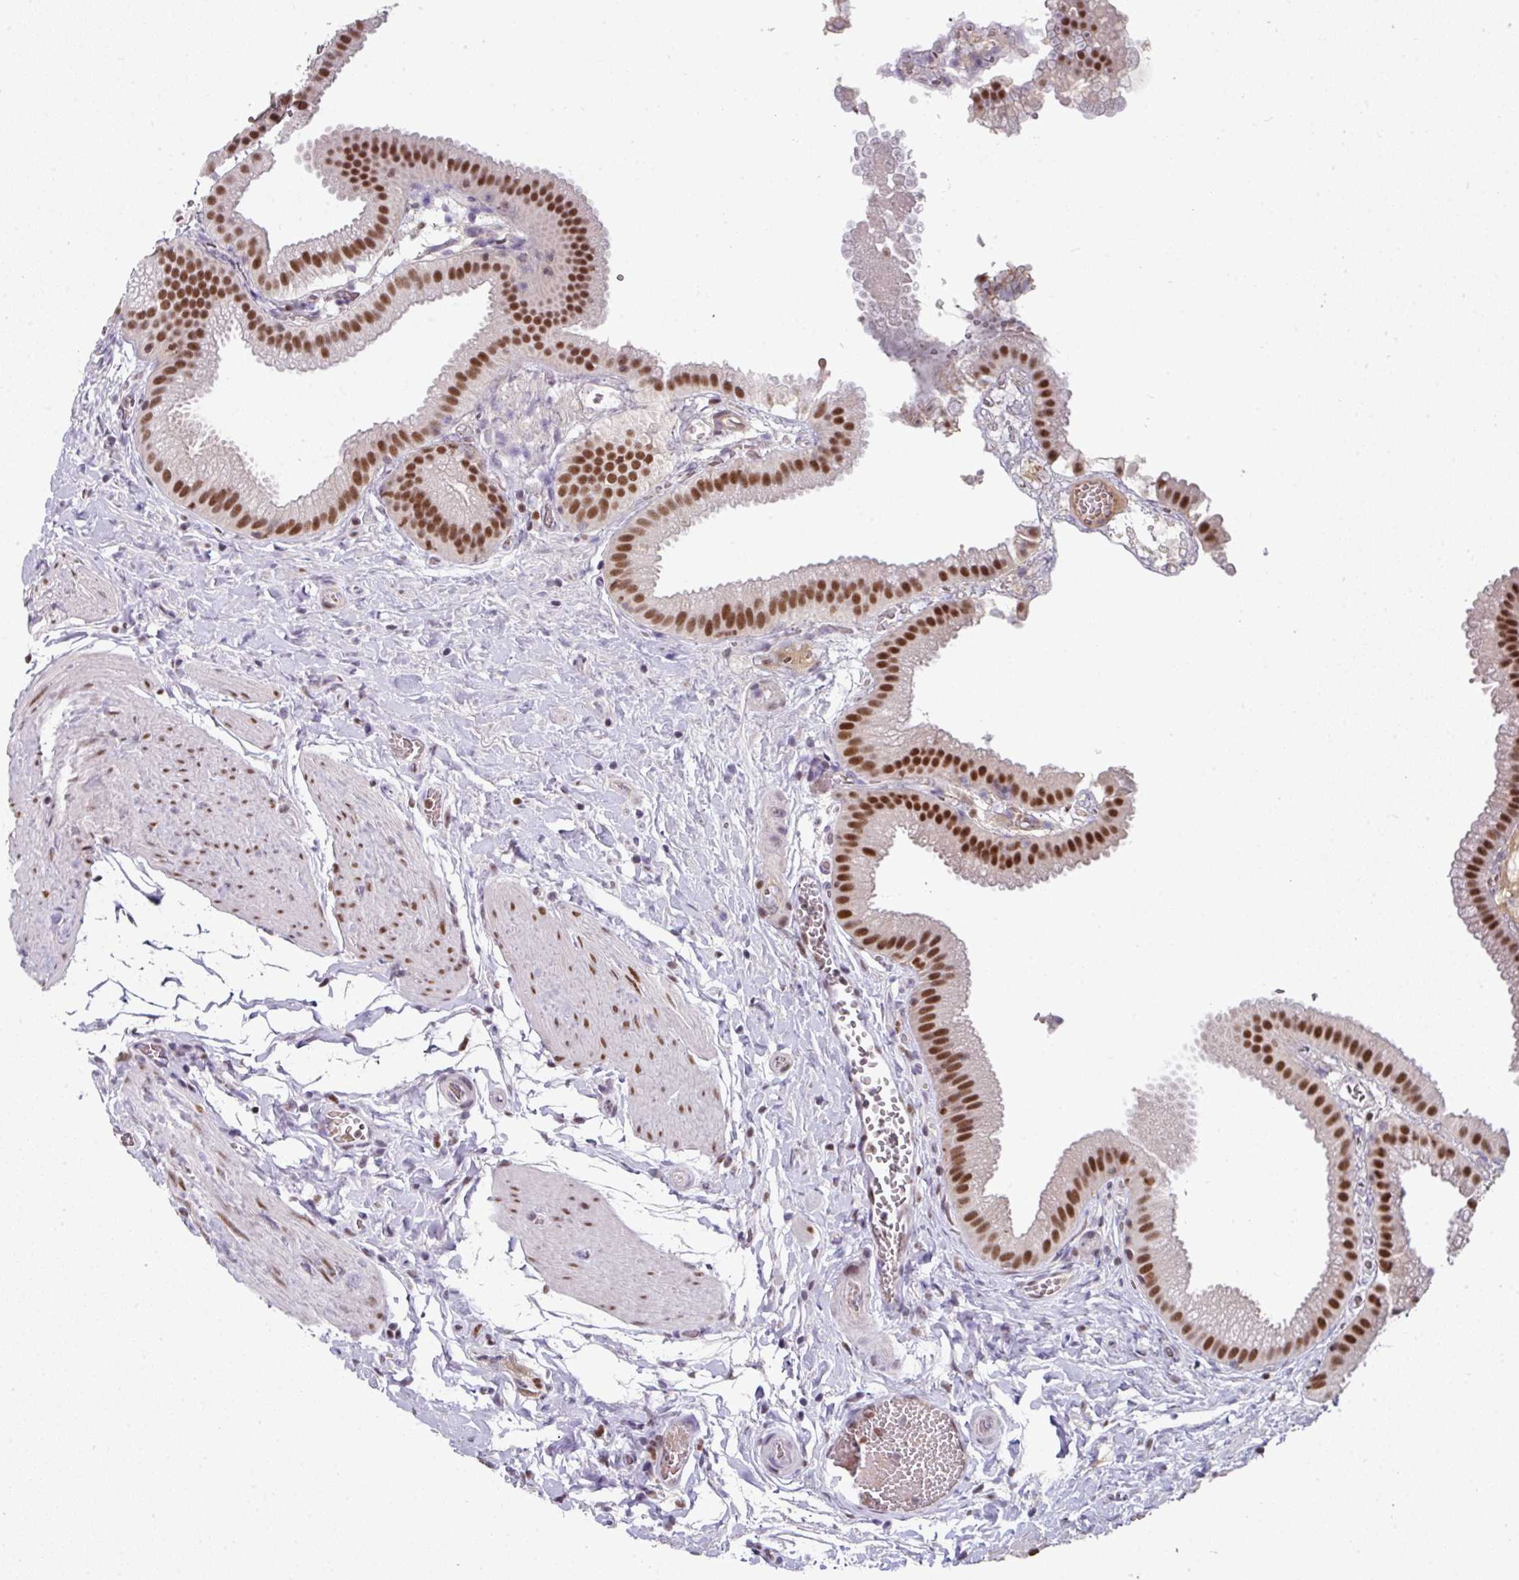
{"staining": {"intensity": "moderate", "quantity": ">75%", "location": "nuclear"}, "tissue": "gallbladder", "cell_type": "Glandular cells", "image_type": "normal", "snomed": [{"axis": "morphology", "description": "Normal tissue, NOS"}, {"axis": "topography", "description": "Gallbladder"}], "caption": "Benign gallbladder demonstrates moderate nuclear positivity in approximately >75% of glandular cells.", "gene": "ENSG00000283782", "patient": {"sex": "female", "age": 63}}